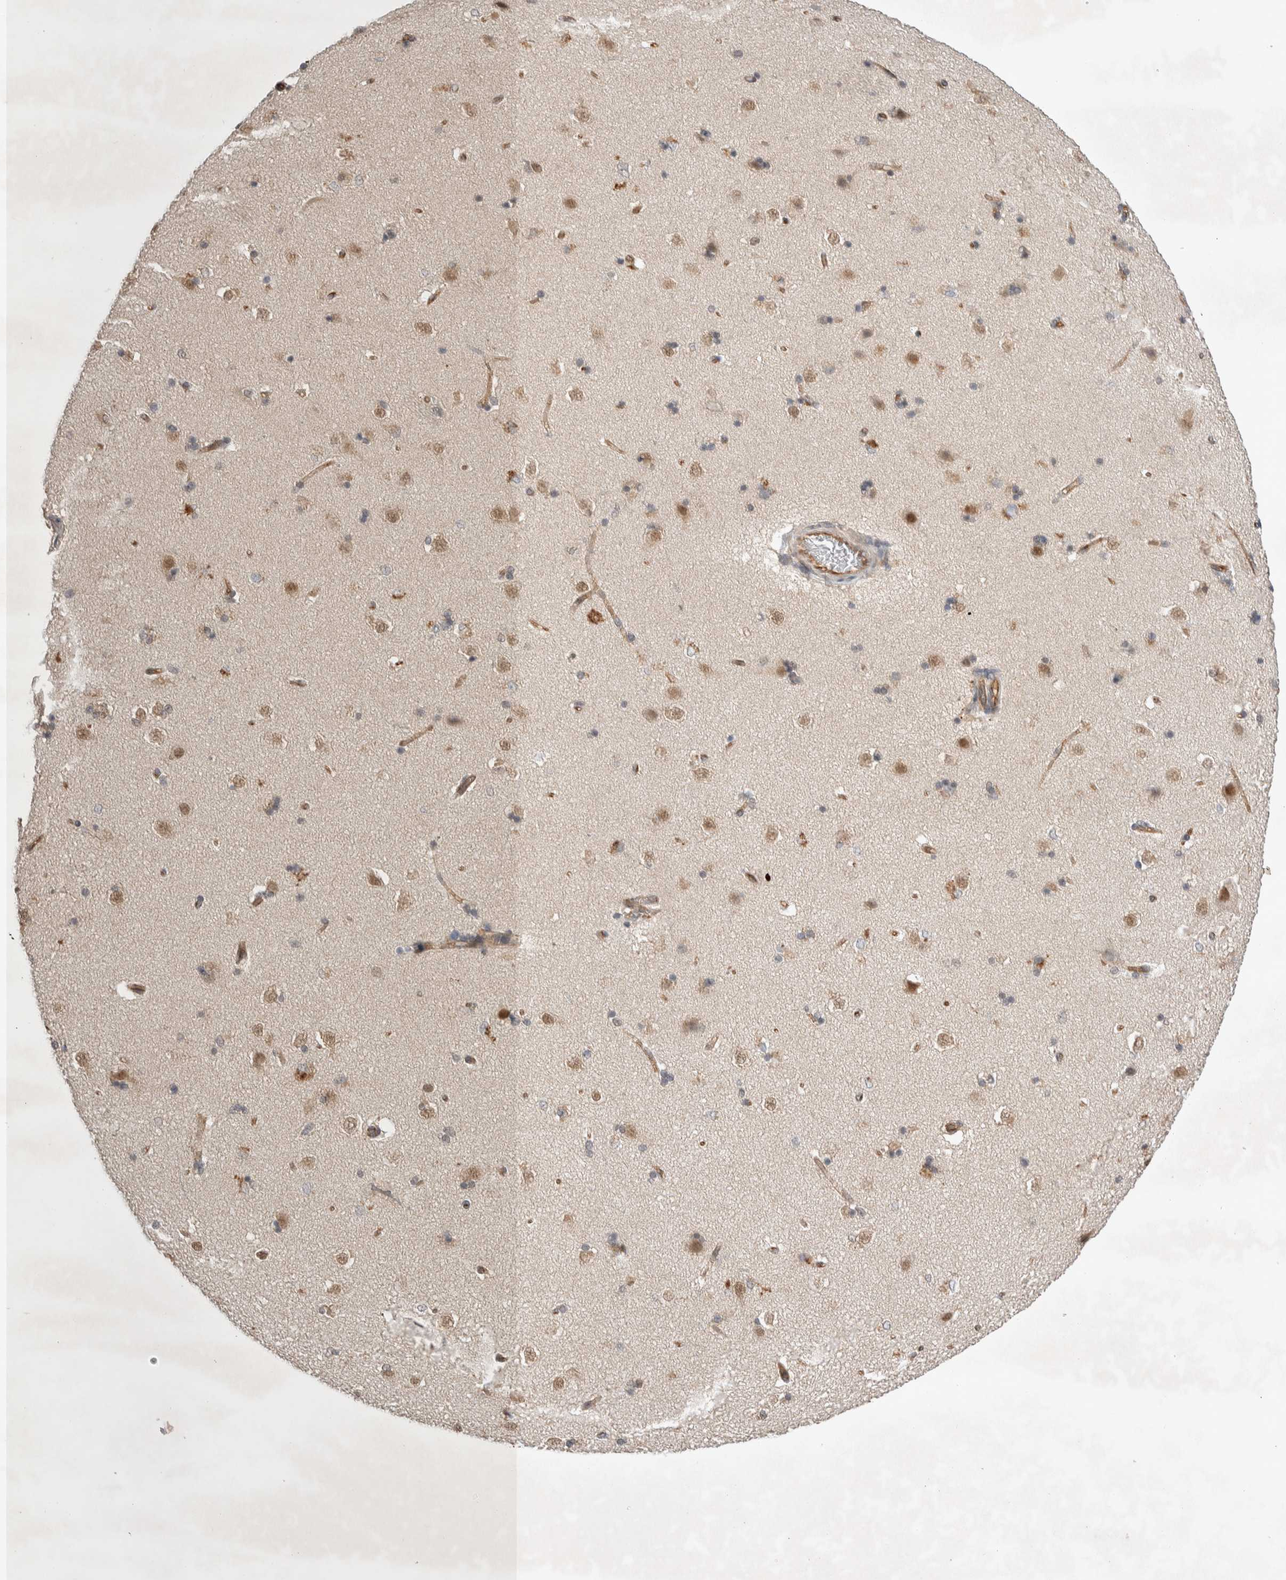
{"staining": {"intensity": "moderate", "quantity": "25%-75%", "location": "cytoplasmic/membranous,nuclear"}, "tissue": "caudate", "cell_type": "Glial cells", "image_type": "normal", "snomed": [{"axis": "morphology", "description": "Normal tissue, NOS"}, {"axis": "topography", "description": "Lateral ventricle wall"}], "caption": "Immunohistochemistry photomicrograph of normal caudate: caudate stained using immunohistochemistry shows medium levels of moderate protein expression localized specifically in the cytoplasmic/membranous,nuclear of glial cells, appearing as a cytoplasmic/membranous,nuclear brown color.", "gene": "ZNF704", "patient": {"sex": "female", "age": 19}}